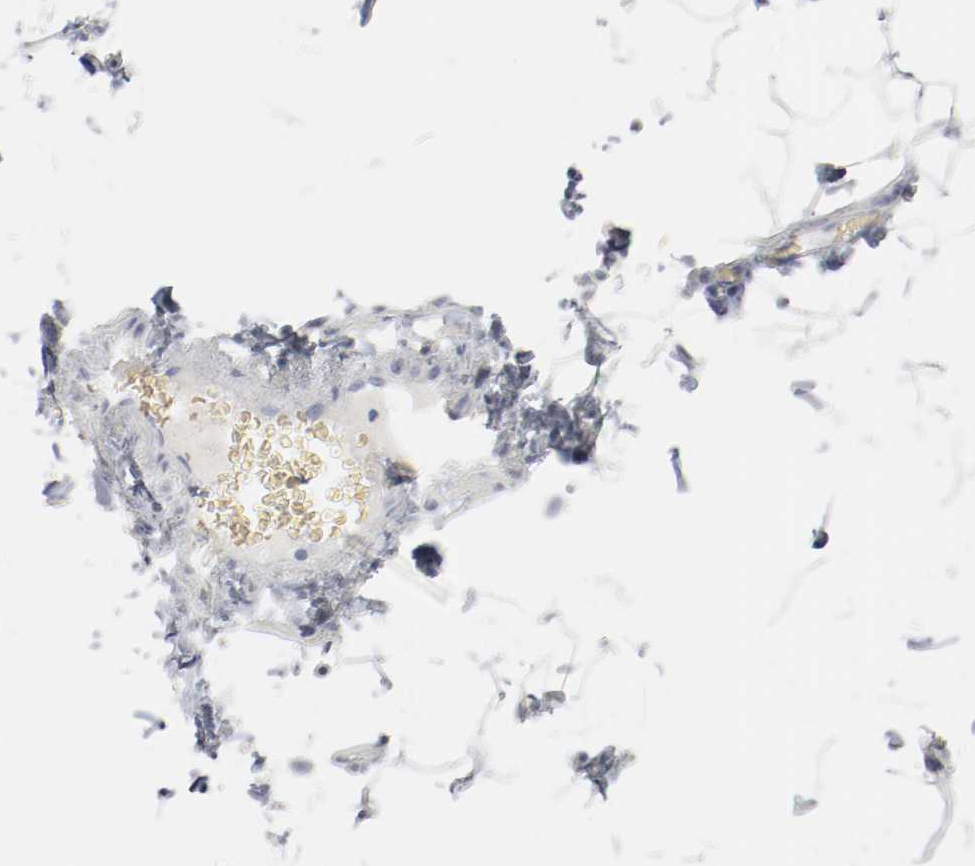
{"staining": {"intensity": "negative", "quantity": "none", "location": "none"}, "tissue": "adipose tissue", "cell_type": "Adipocytes", "image_type": "normal", "snomed": [{"axis": "morphology", "description": "Normal tissue, NOS"}, {"axis": "topography", "description": "Vascular tissue"}], "caption": "An immunohistochemistry photomicrograph of benign adipose tissue is shown. There is no staining in adipocytes of adipose tissue.", "gene": "NDUFB8", "patient": {"sex": "male", "age": 41}}